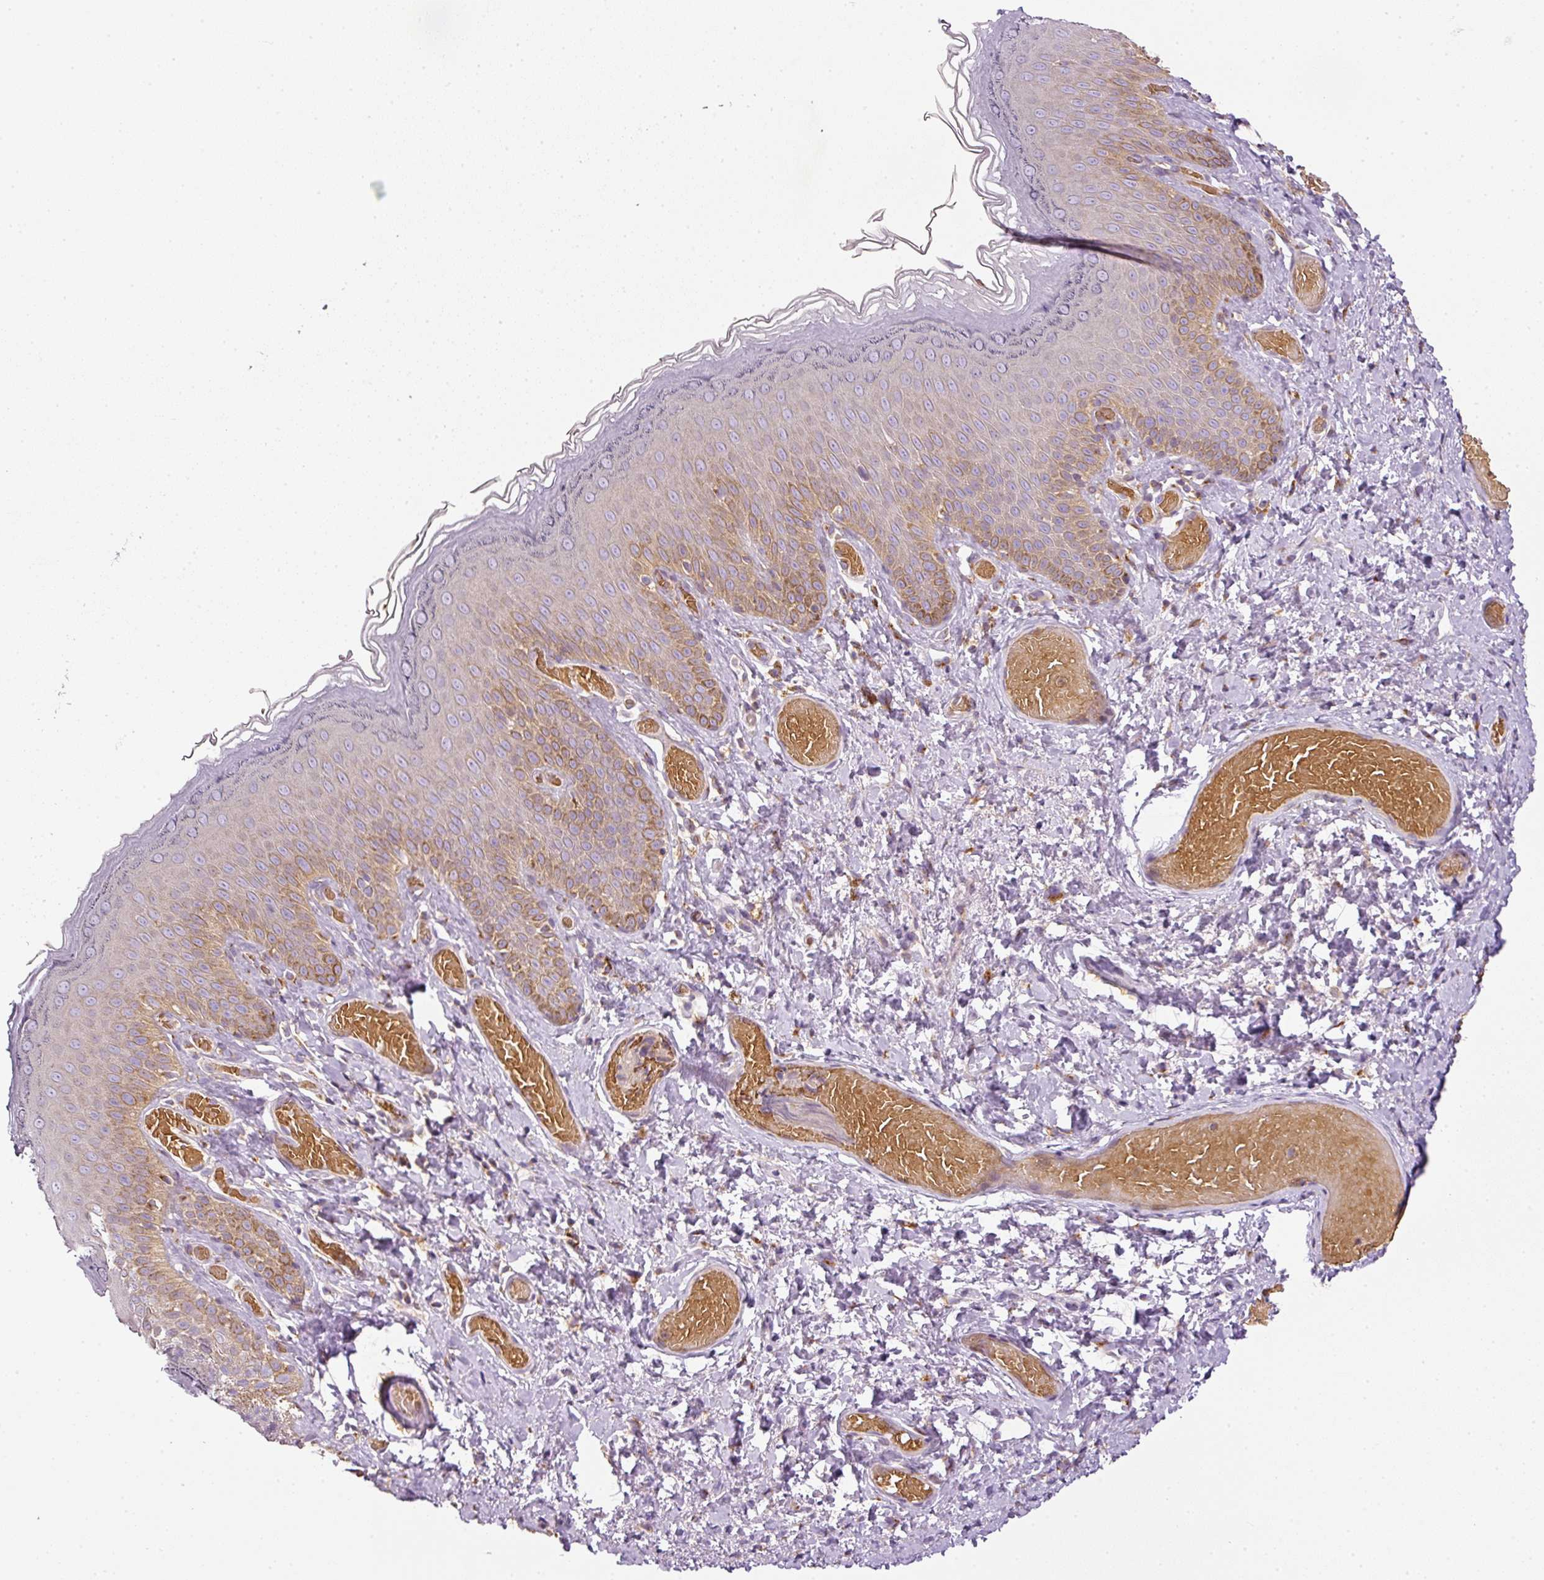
{"staining": {"intensity": "moderate", "quantity": "25%-75%", "location": "cytoplasmic/membranous"}, "tissue": "skin", "cell_type": "Epidermal cells", "image_type": "normal", "snomed": [{"axis": "morphology", "description": "Normal tissue, NOS"}, {"axis": "topography", "description": "Anal"}], "caption": "Immunohistochemistry (IHC) of normal human skin shows medium levels of moderate cytoplasmic/membranous positivity in approximately 25%-75% of epidermal cells.", "gene": "TBC1D2B", "patient": {"sex": "female", "age": 40}}